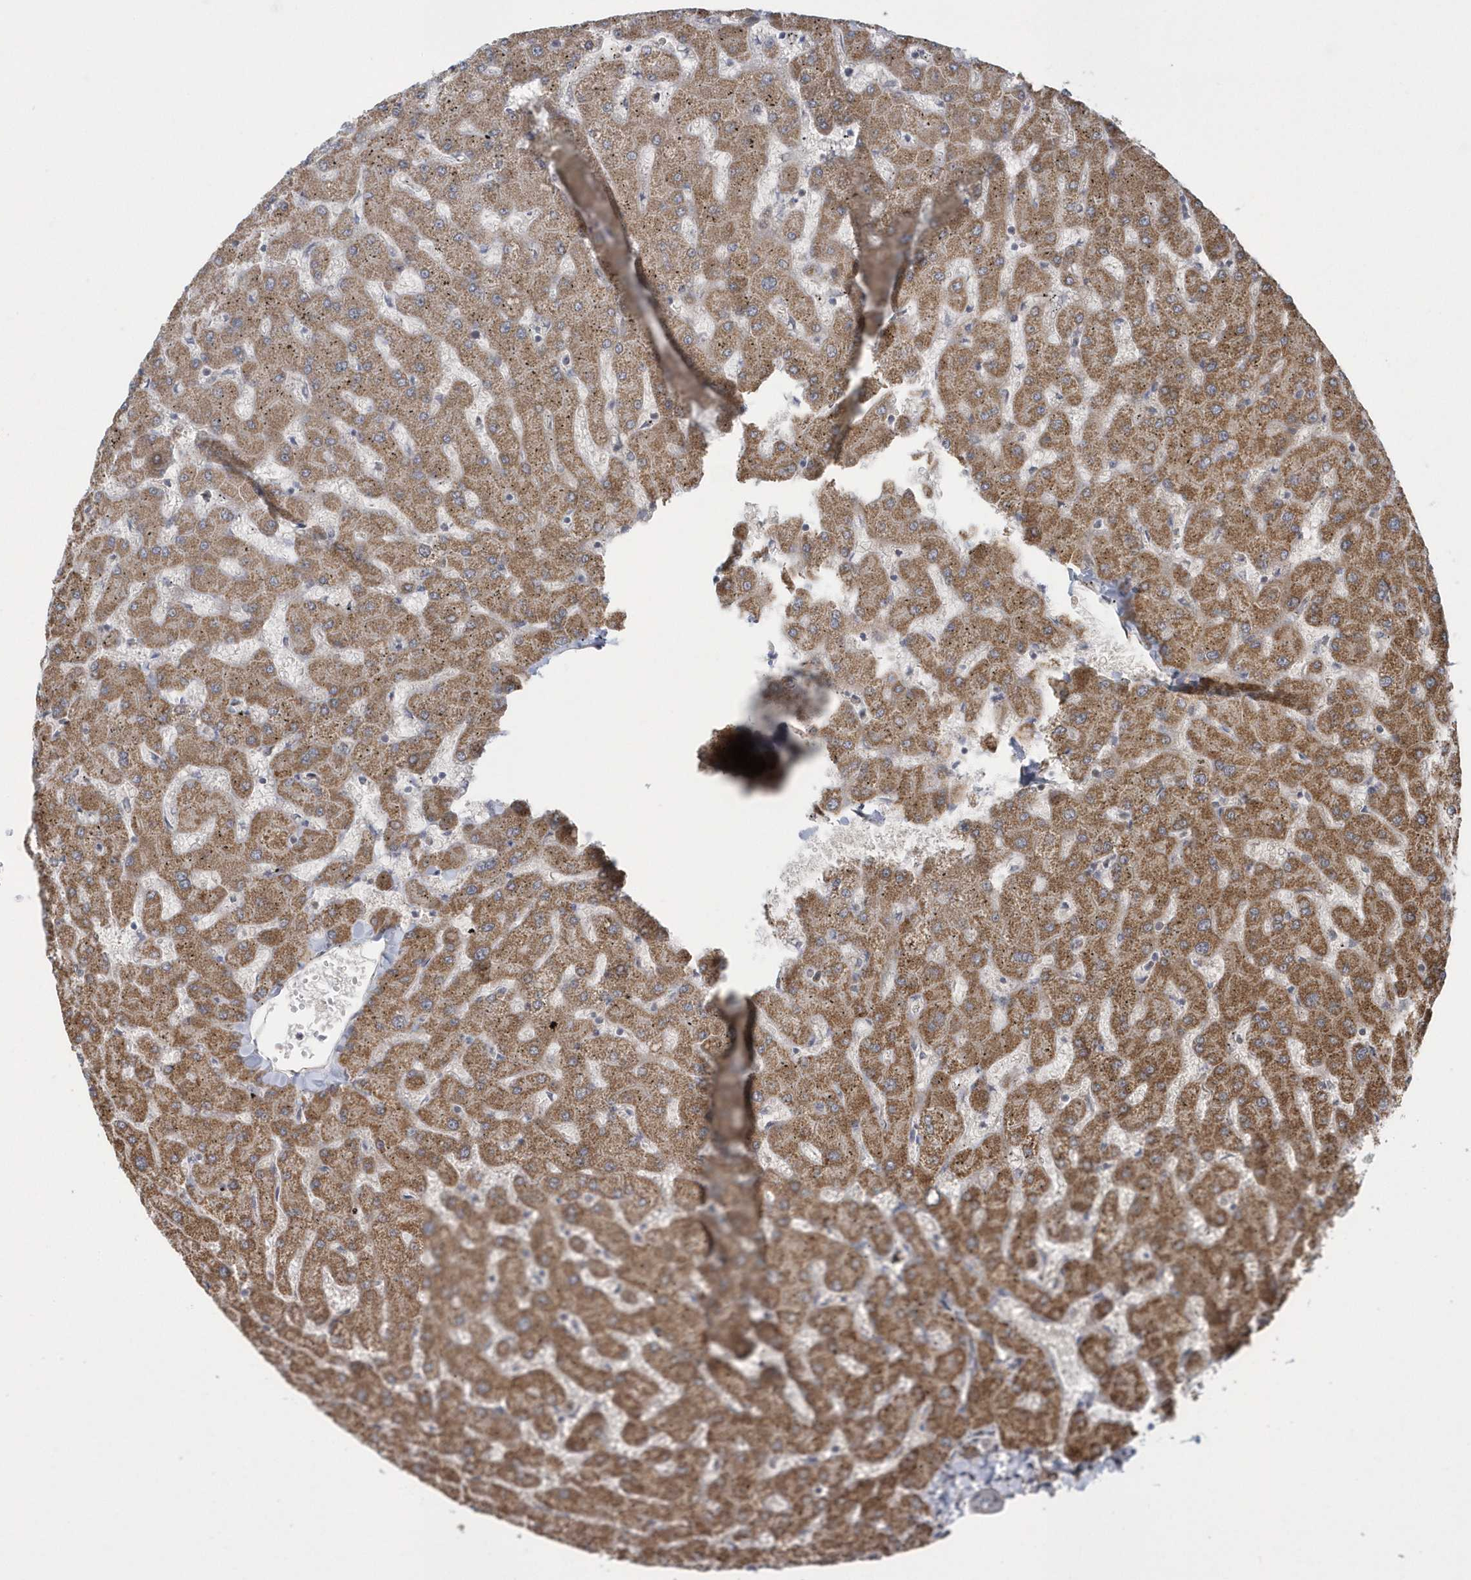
{"staining": {"intensity": "weak", "quantity": ">75%", "location": "cytoplasmic/membranous"}, "tissue": "liver", "cell_type": "Cholangiocytes", "image_type": "normal", "snomed": [{"axis": "morphology", "description": "Normal tissue, NOS"}, {"axis": "topography", "description": "Liver"}], "caption": "Cholangiocytes show low levels of weak cytoplasmic/membranous staining in approximately >75% of cells in normal liver.", "gene": "SLX9", "patient": {"sex": "female", "age": 63}}